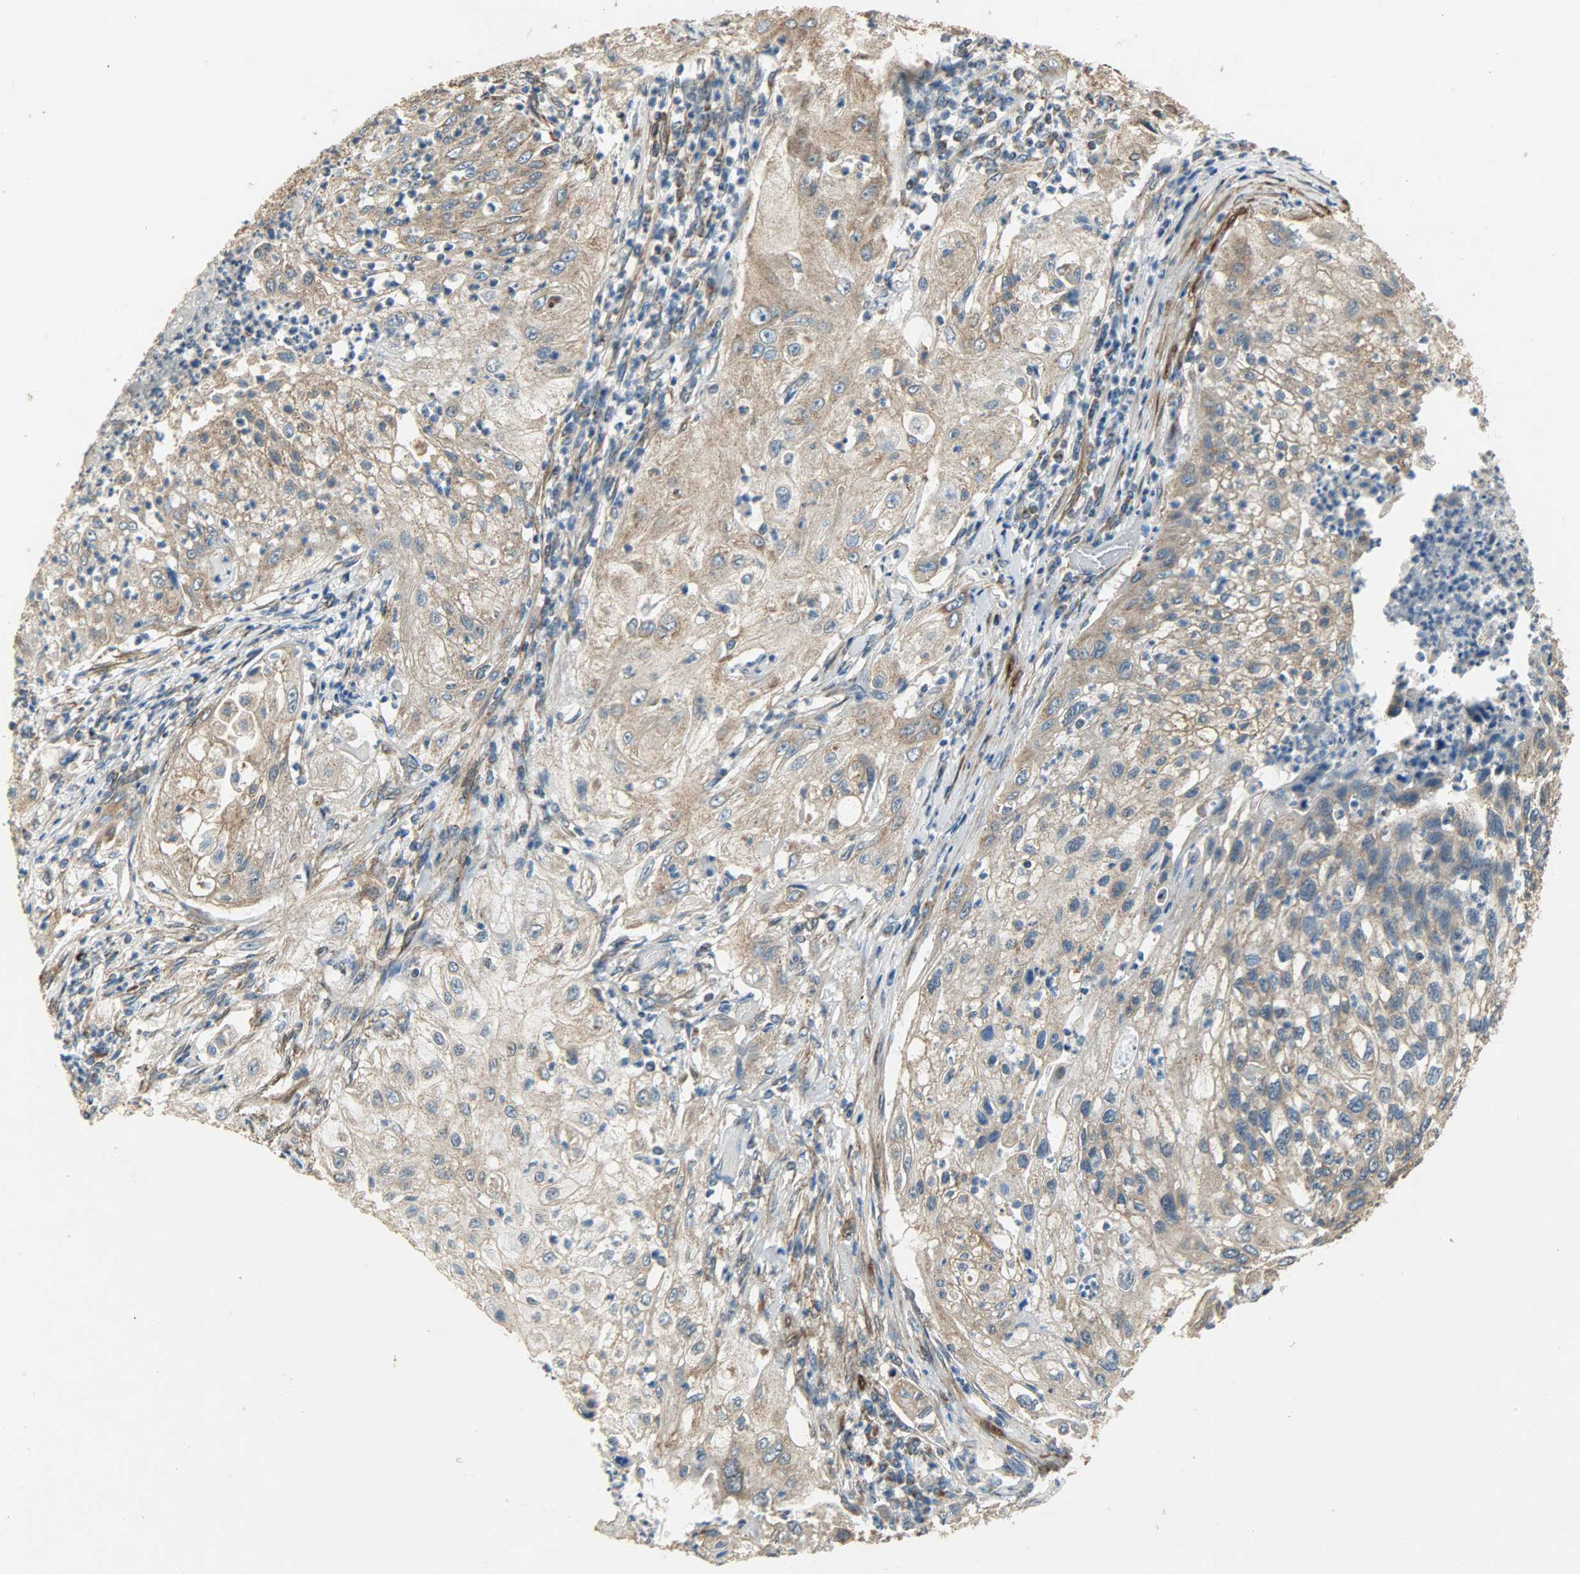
{"staining": {"intensity": "moderate", "quantity": ">75%", "location": "cytoplasmic/membranous"}, "tissue": "lung cancer", "cell_type": "Tumor cells", "image_type": "cancer", "snomed": [{"axis": "morphology", "description": "Inflammation, NOS"}, {"axis": "morphology", "description": "Squamous cell carcinoma, NOS"}, {"axis": "topography", "description": "Lymph node"}, {"axis": "topography", "description": "Soft tissue"}, {"axis": "topography", "description": "Lung"}], "caption": "There is medium levels of moderate cytoplasmic/membranous positivity in tumor cells of squamous cell carcinoma (lung), as demonstrated by immunohistochemical staining (brown color).", "gene": "C1orf198", "patient": {"sex": "male", "age": 66}}